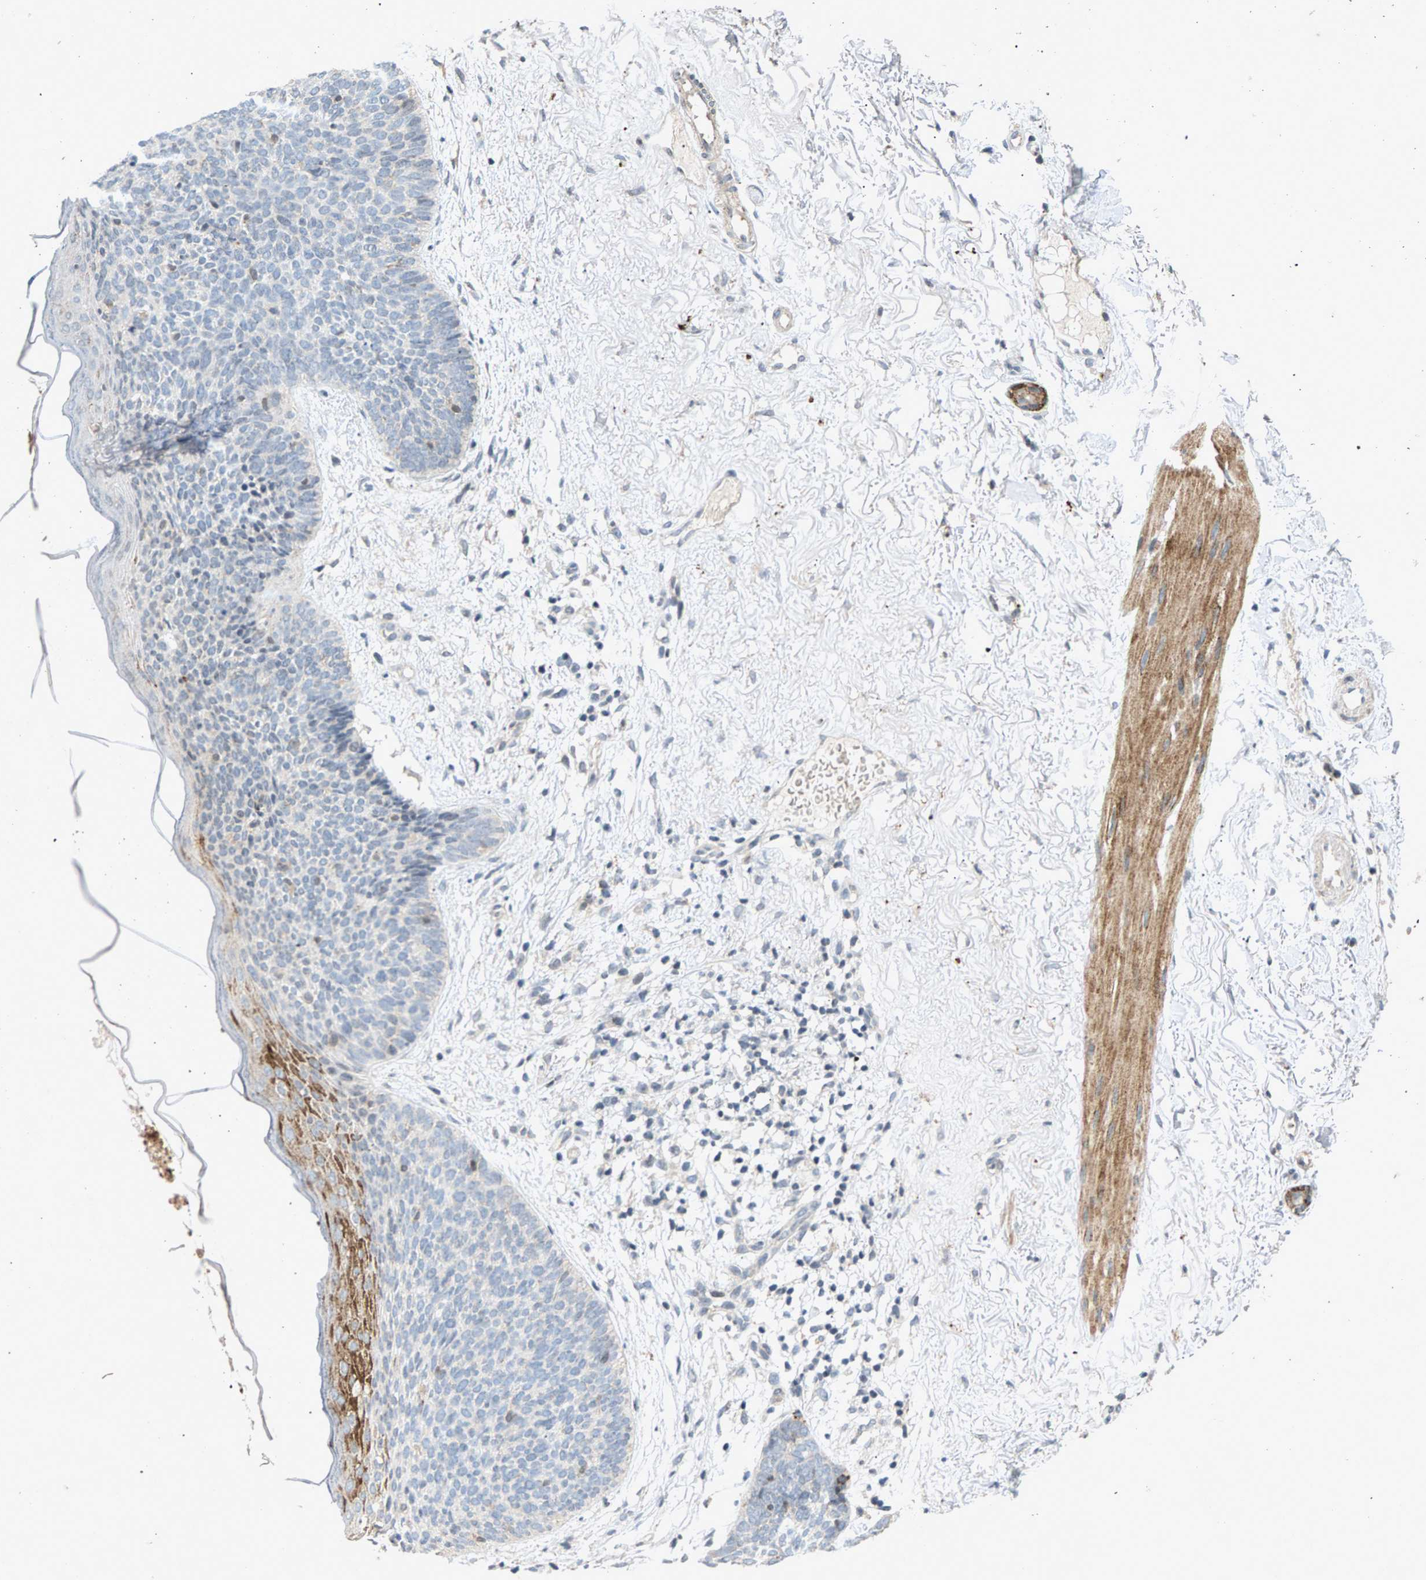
{"staining": {"intensity": "negative", "quantity": "none", "location": "none"}, "tissue": "skin cancer", "cell_type": "Tumor cells", "image_type": "cancer", "snomed": [{"axis": "morphology", "description": "Basal cell carcinoma"}, {"axis": "topography", "description": "Skin"}], "caption": "This histopathology image is of skin cancer stained with immunohistochemistry to label a protein in brown with the nuclei are counter-stained blue. There is no staining in tumor cells.", "gene": "ZPR1", "patient": {"sex": "female", "age": 70}}